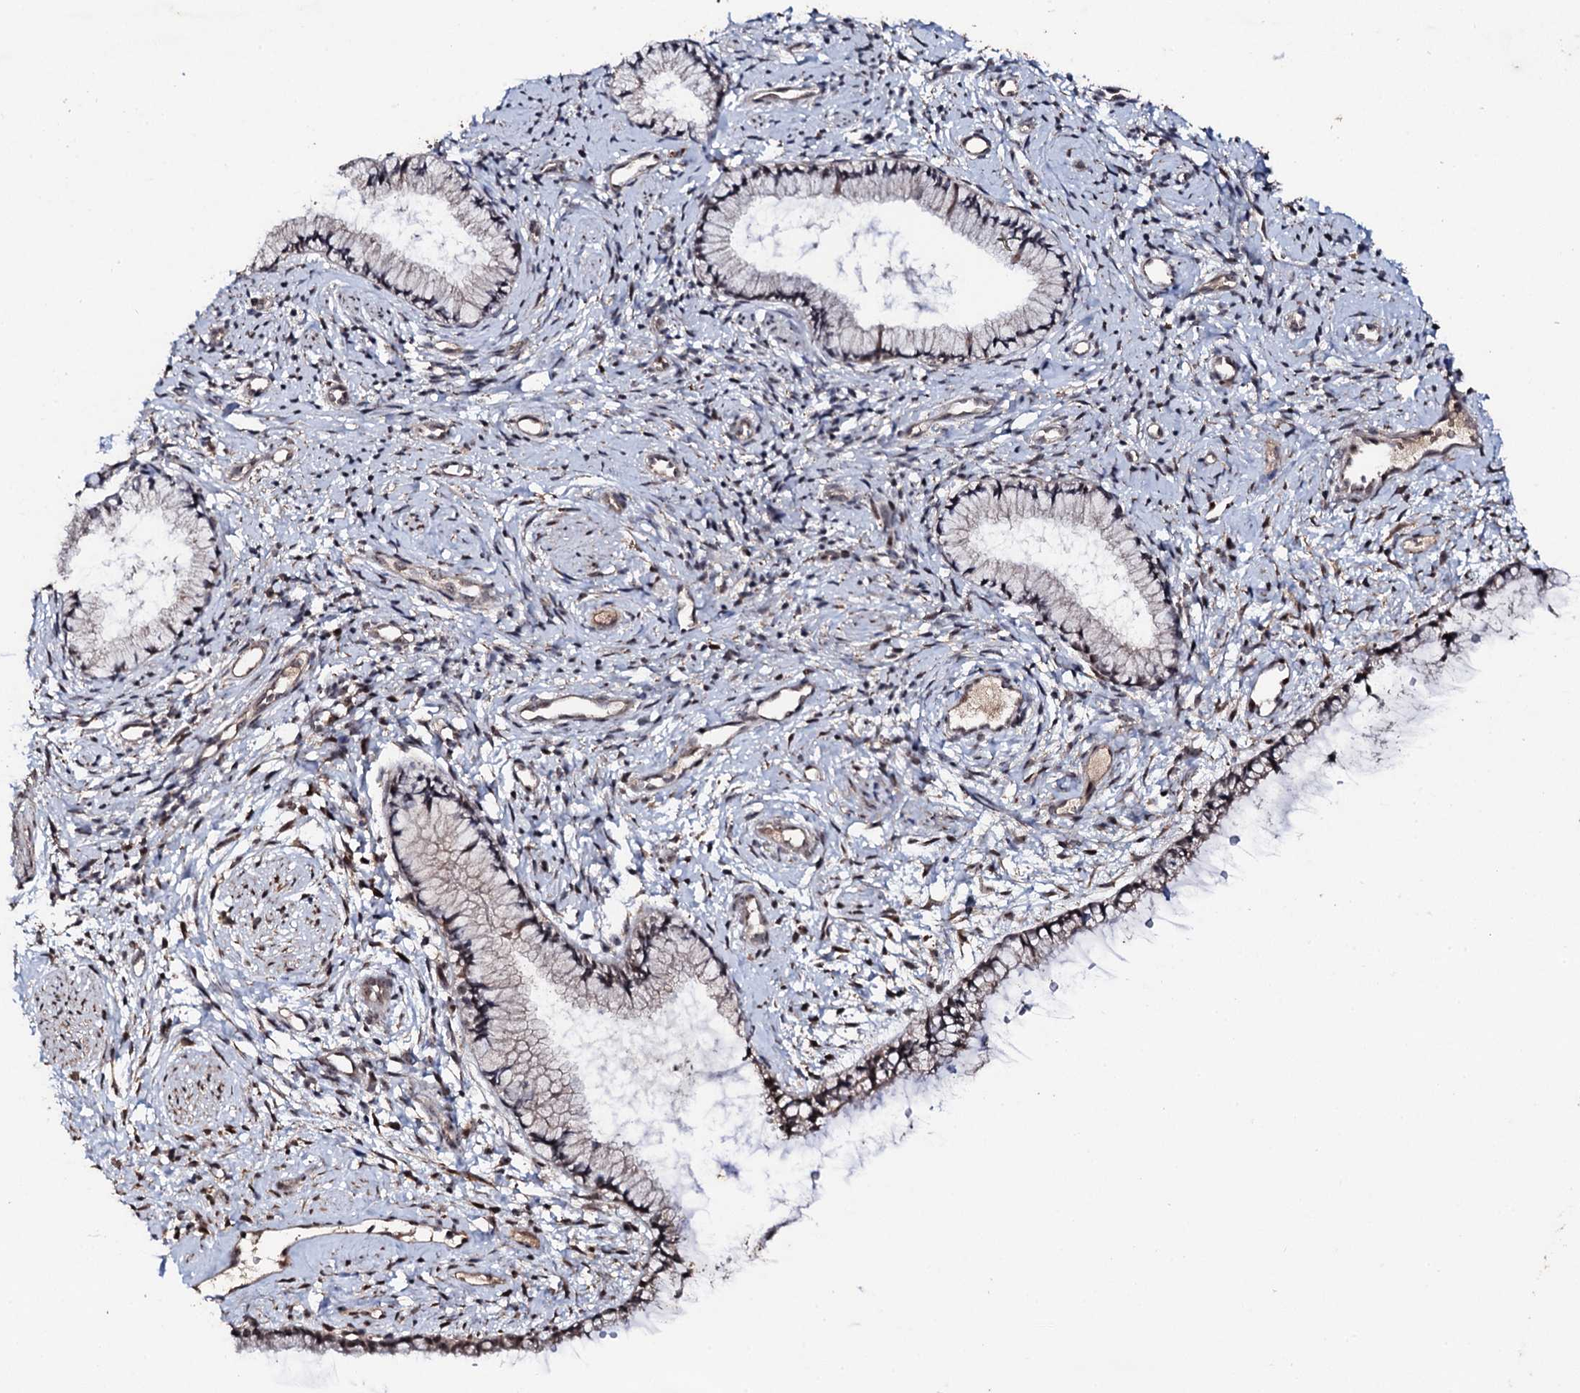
{"staining": {"intensity": "moderate", "quantity": "25%-75%", "location": "cytoplasmic/membranous"}, "tissue": "cervix", "cell_type": "Glandular cells", "image_type": "normal", "snomed": [{"axis": "morphology", "description": "Normal tissue, NOS"}, {"axis": "topography", "description": "Cervix"}], "caption": "Cervix stained with a protein marker exhibits moderate staining in glandular cells.", "gene": "FAM111A", "patient": {"sex": "female", "age": 57}}